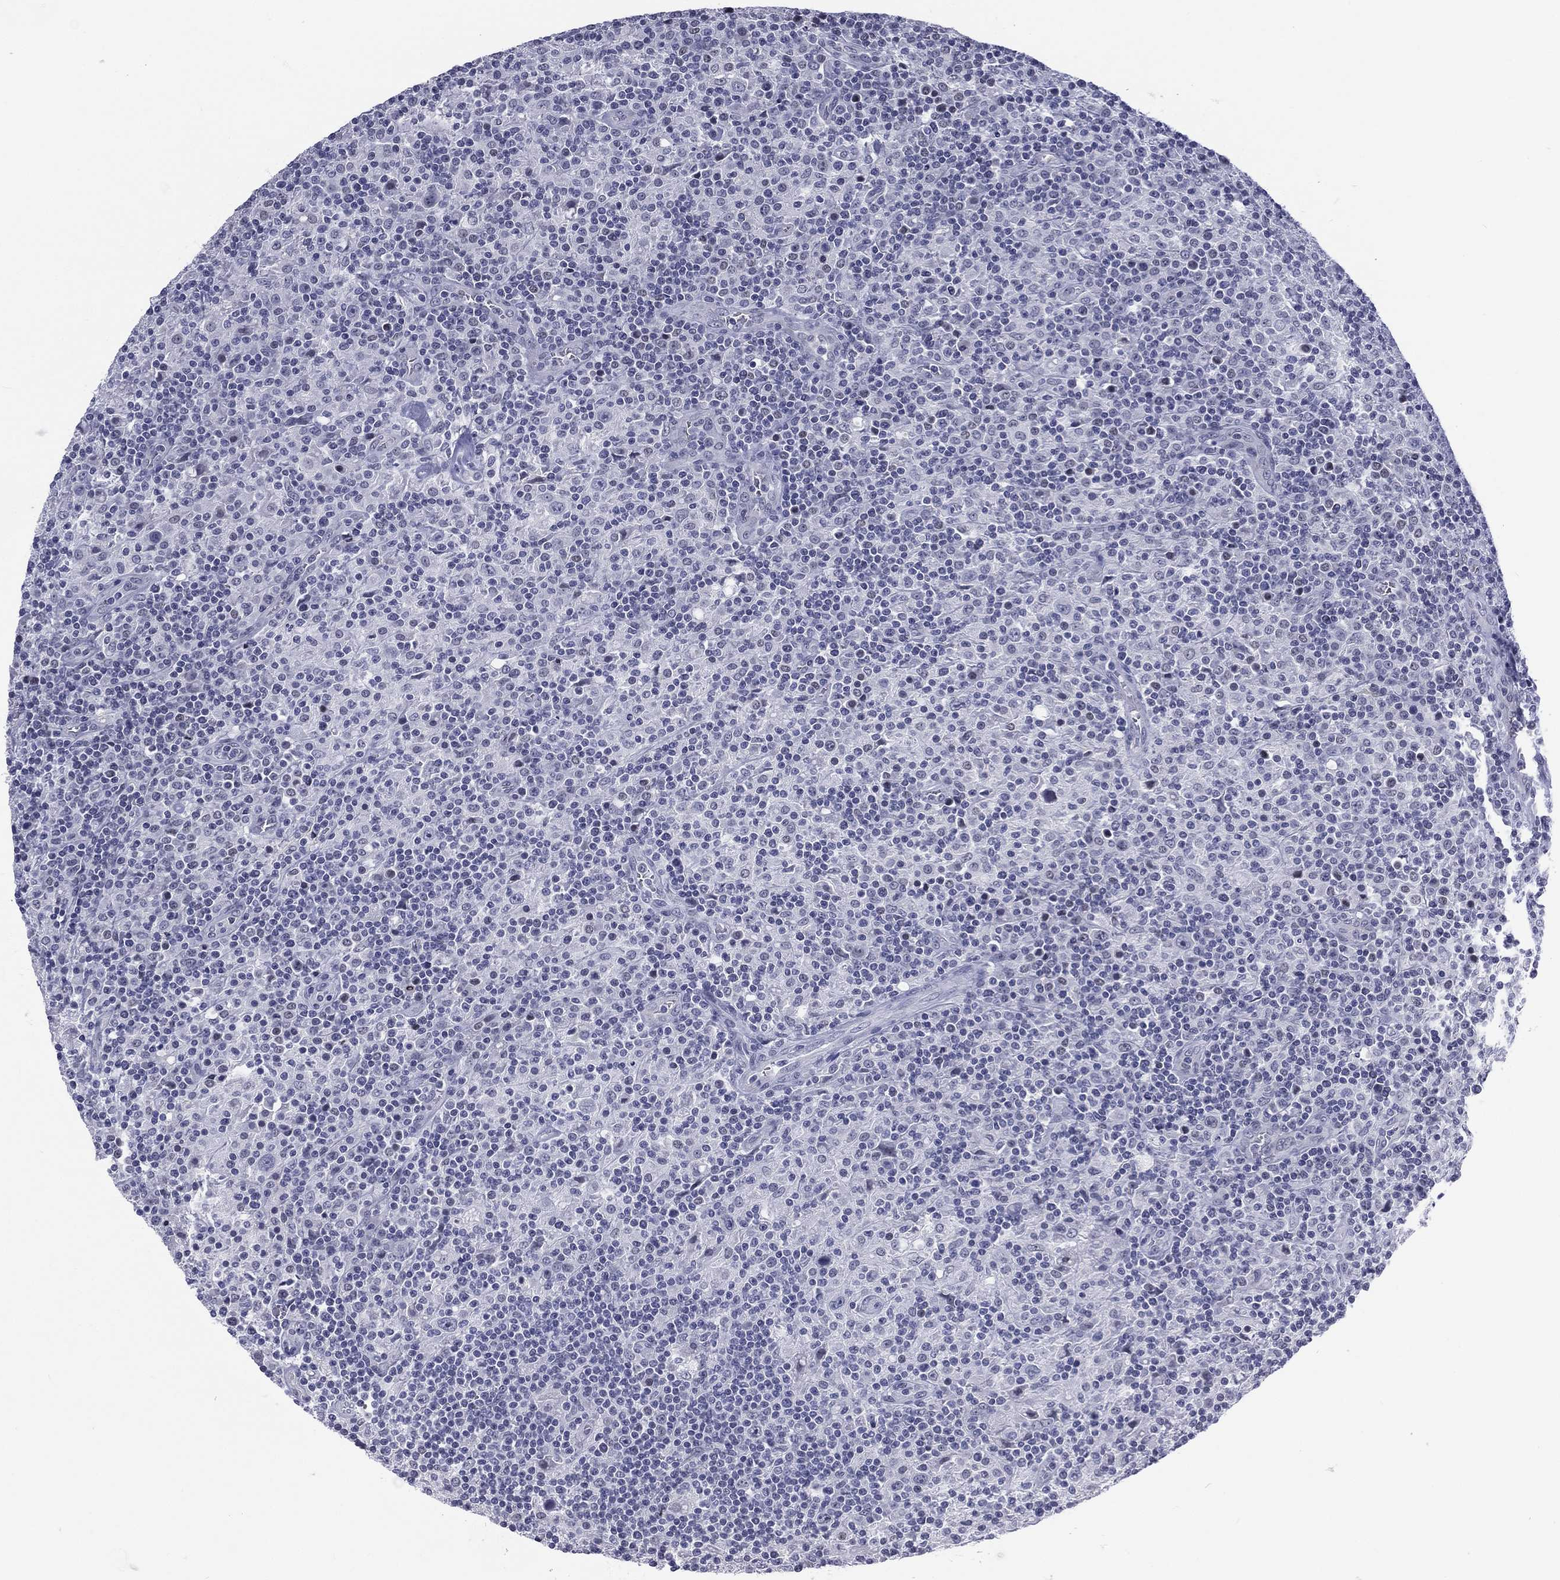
{"staining": {"intensity": "negative", "quantity": "none", "location": "none"}, "tissue": "lymphoma", "cell_type": "Tumor cells", "image_type": "cancer", "snomed": [{"axis": "morphology", "description": "Hodgkin's disease, NOS"}, {"axis": "topography", "description": "Lymph node"}], "caption": "The micrograph demonstrates no significant positivity in tumor cells of lymphoma.", "gene": "SSX1", "patient": {"sex": "male", "age": 70}}